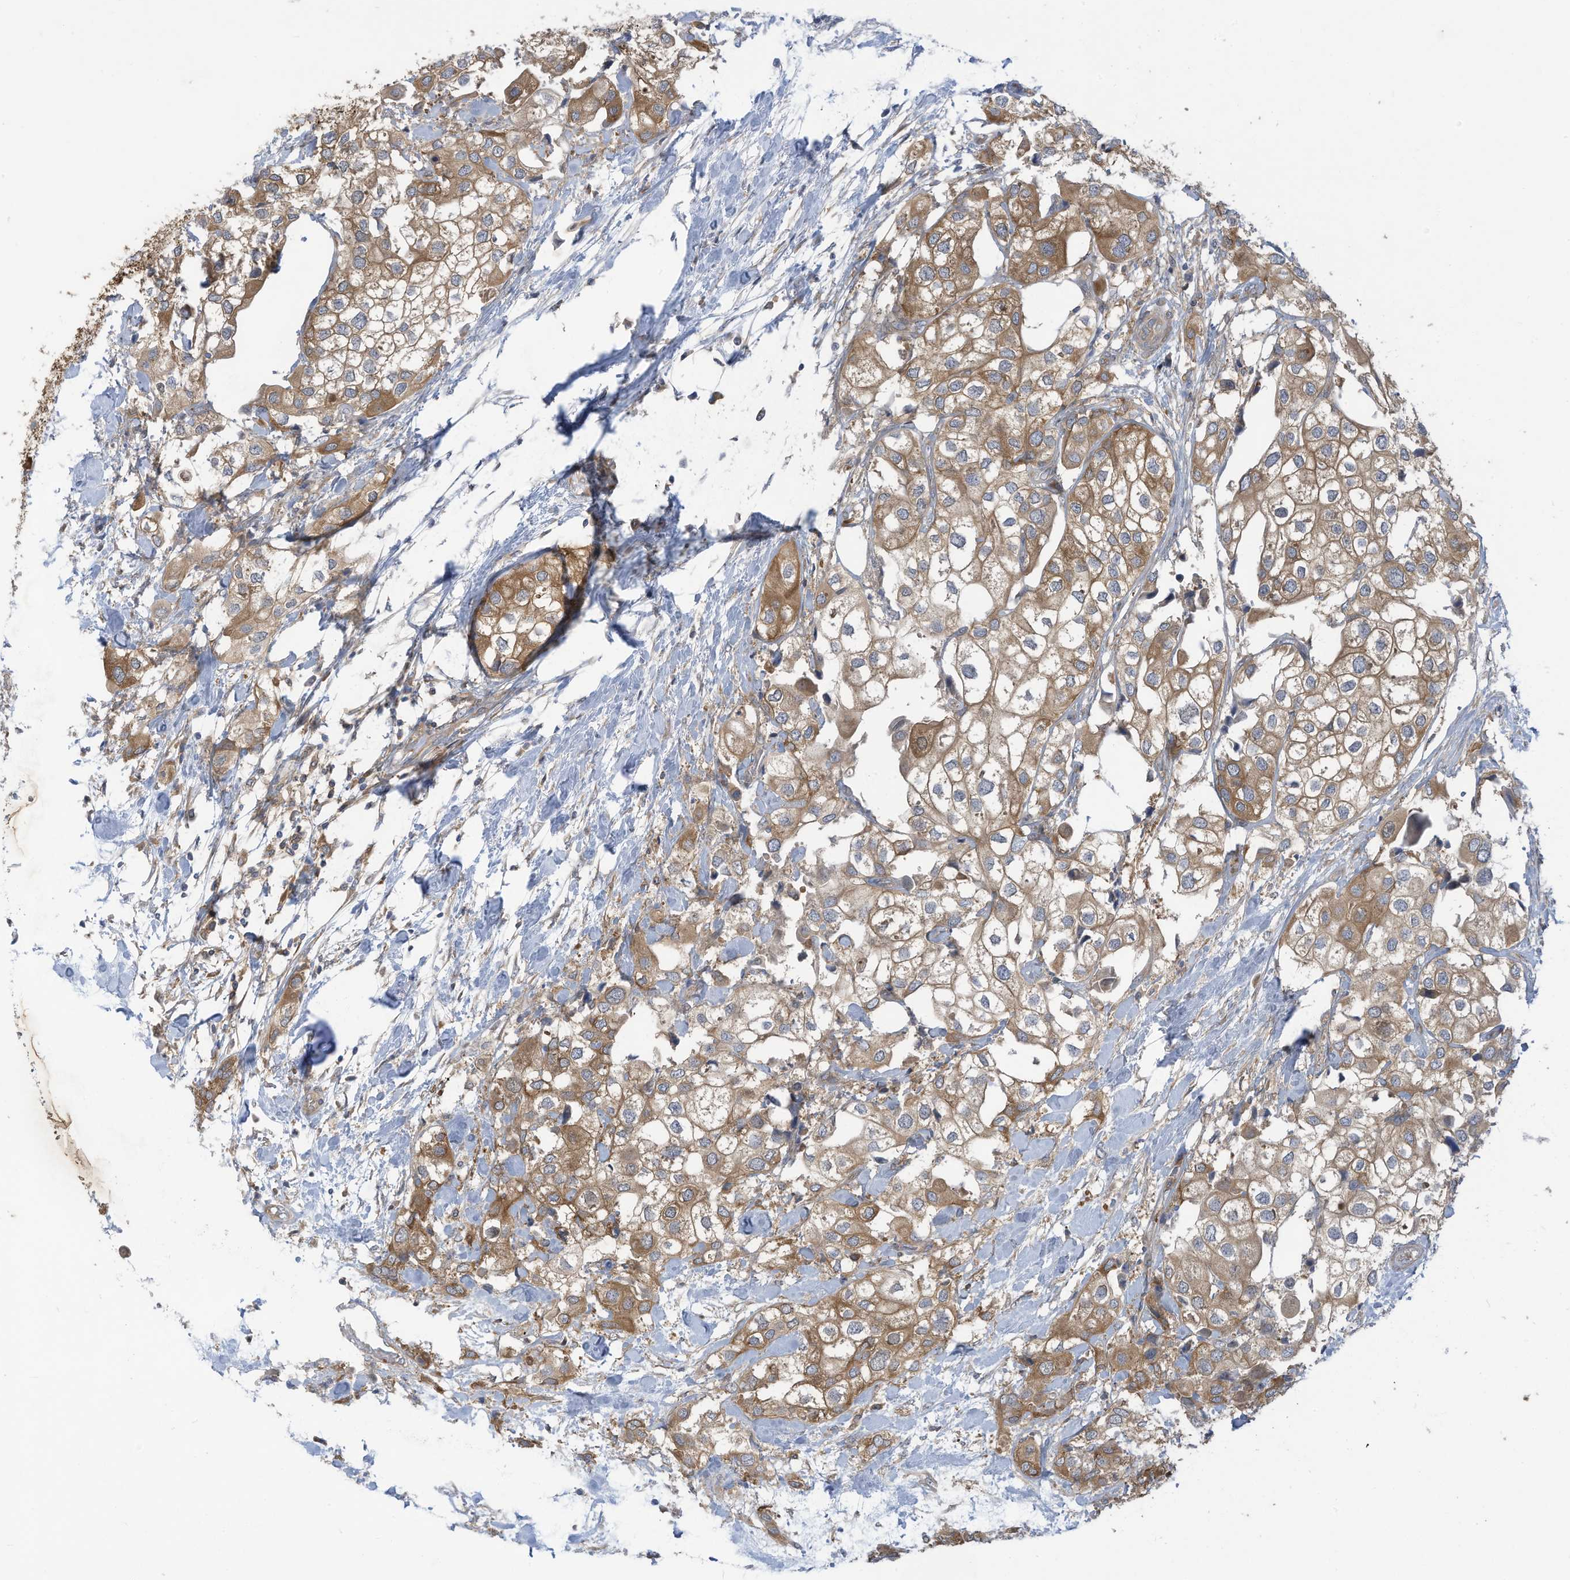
{"staining": {"intensity": "moderate", "quantity": ">75%", "location": "cytoplasmic/membranous"}, "tissue": "urothelial cancer", "cell_type": "Tumor cells", "image_type": "cancer", "snomed": [{"axis": "morphology", "description": "Urothelial carcinoma, High grade"}, {"axis": "topography", "description": "Urinary bladder"}], "caption": "Immunohistochemical staining of human urothelial carcinoma (high-grade) demonstrates medium levels of moderate cytoplasmic/membranous protein staining in approximately >75% of tumor cells.", "gene": "ADI1", "patient": {"sex": "male", "age": 64}}